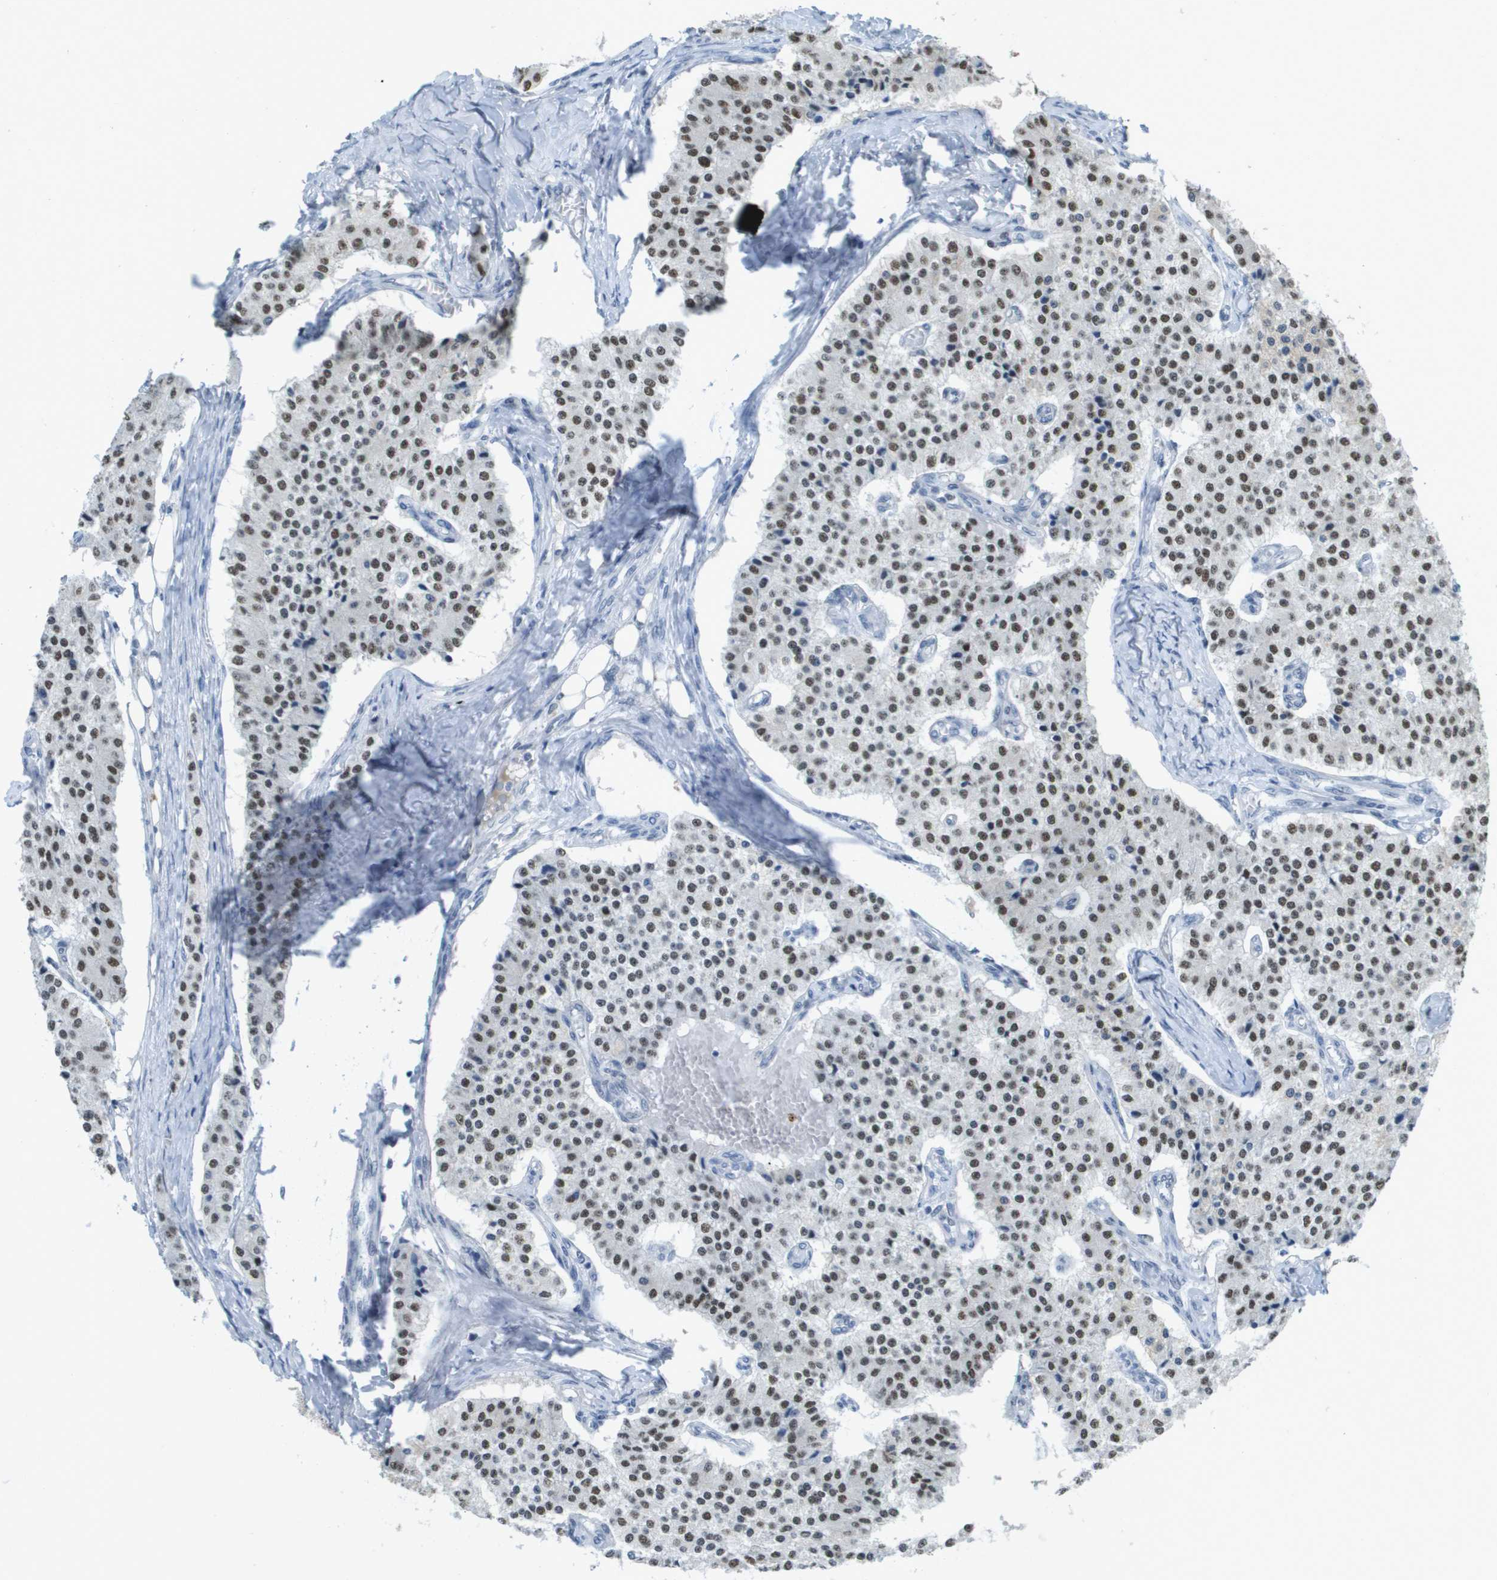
{"staining": {"intensity": "moderate", "quantity": ">75%", "location": "nuclear"}, "tissue": "carcinoid", "cell_type": "Tumor cells", "image_type": "cancer", "snomed": [{"axis": "morphology", "description": "Carcinoid, malignant, NOS"}, {"axis": "topography", "description": "Colon"}], "caption": "Carcinoid stained with IHC displays moderate nuclear positivity in about >75% of tumor cells.", "gene": "TP53RK", "patient": {"sex": "female", "age": 52}}